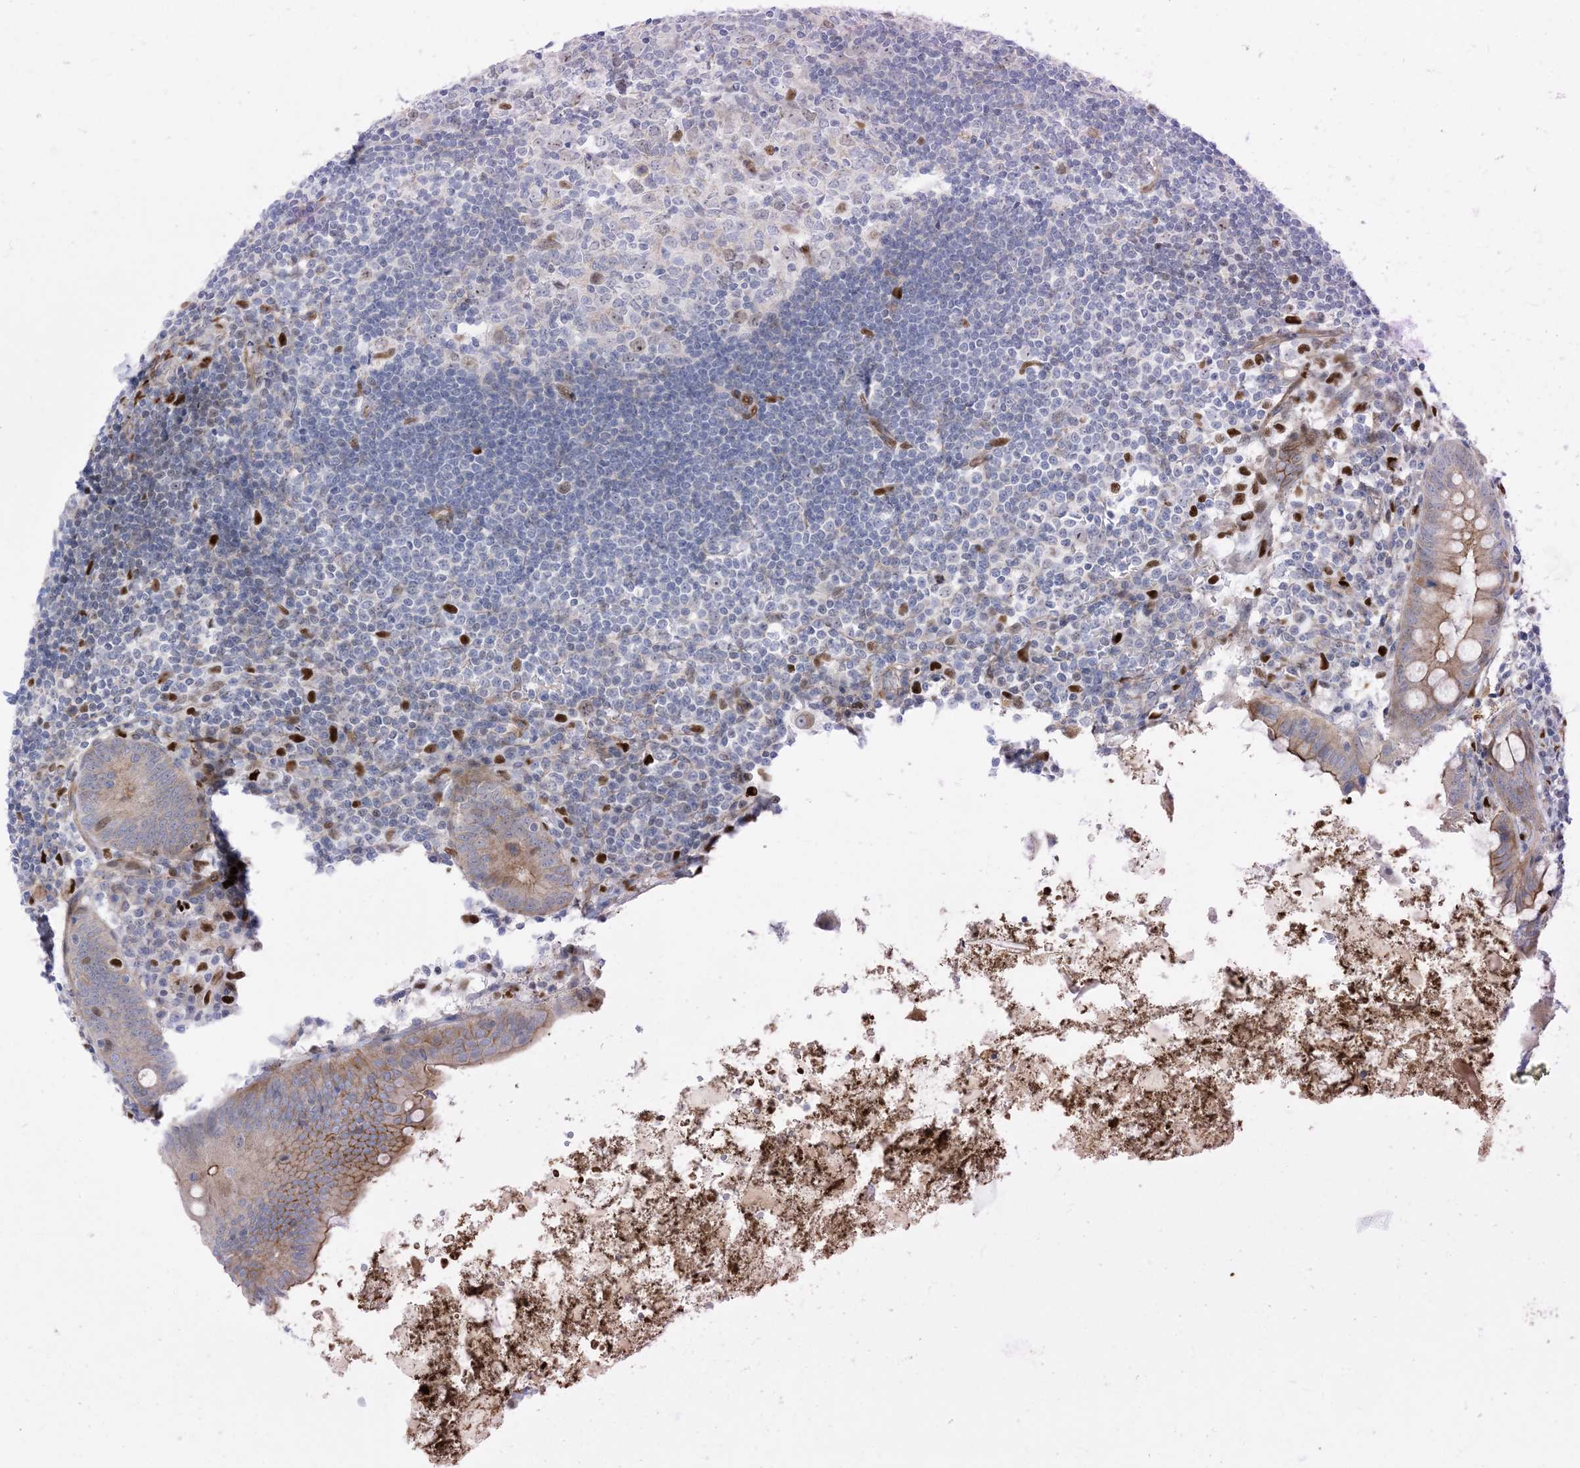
{"staining": {"intensity": "moderate", "quantity": ">75%", "location": "cytoplasmic/membranous,nuclear"}, "tissue": "appendix", "cell_type": "Glandular cells", "image_type": "normal", "snomed": [{"axis": "morphology", "description": "Normal tissue, NOS"}, {"axis": "topography", "description": "Appendix"}], "caption": "A brown stain labels moderate cytoplasmic/membranous,nuclear expression of a protein in glandular cells of benign appendix. The staining was performed using DAB (3,3'-diaminobenzidine) to visualize the protein expression in brown, while the nuclei were stained in blue with hematoxylin (Magnification: 20x).", "gene": "MARS2", "patient": {"sex": "female", "age": 54}}